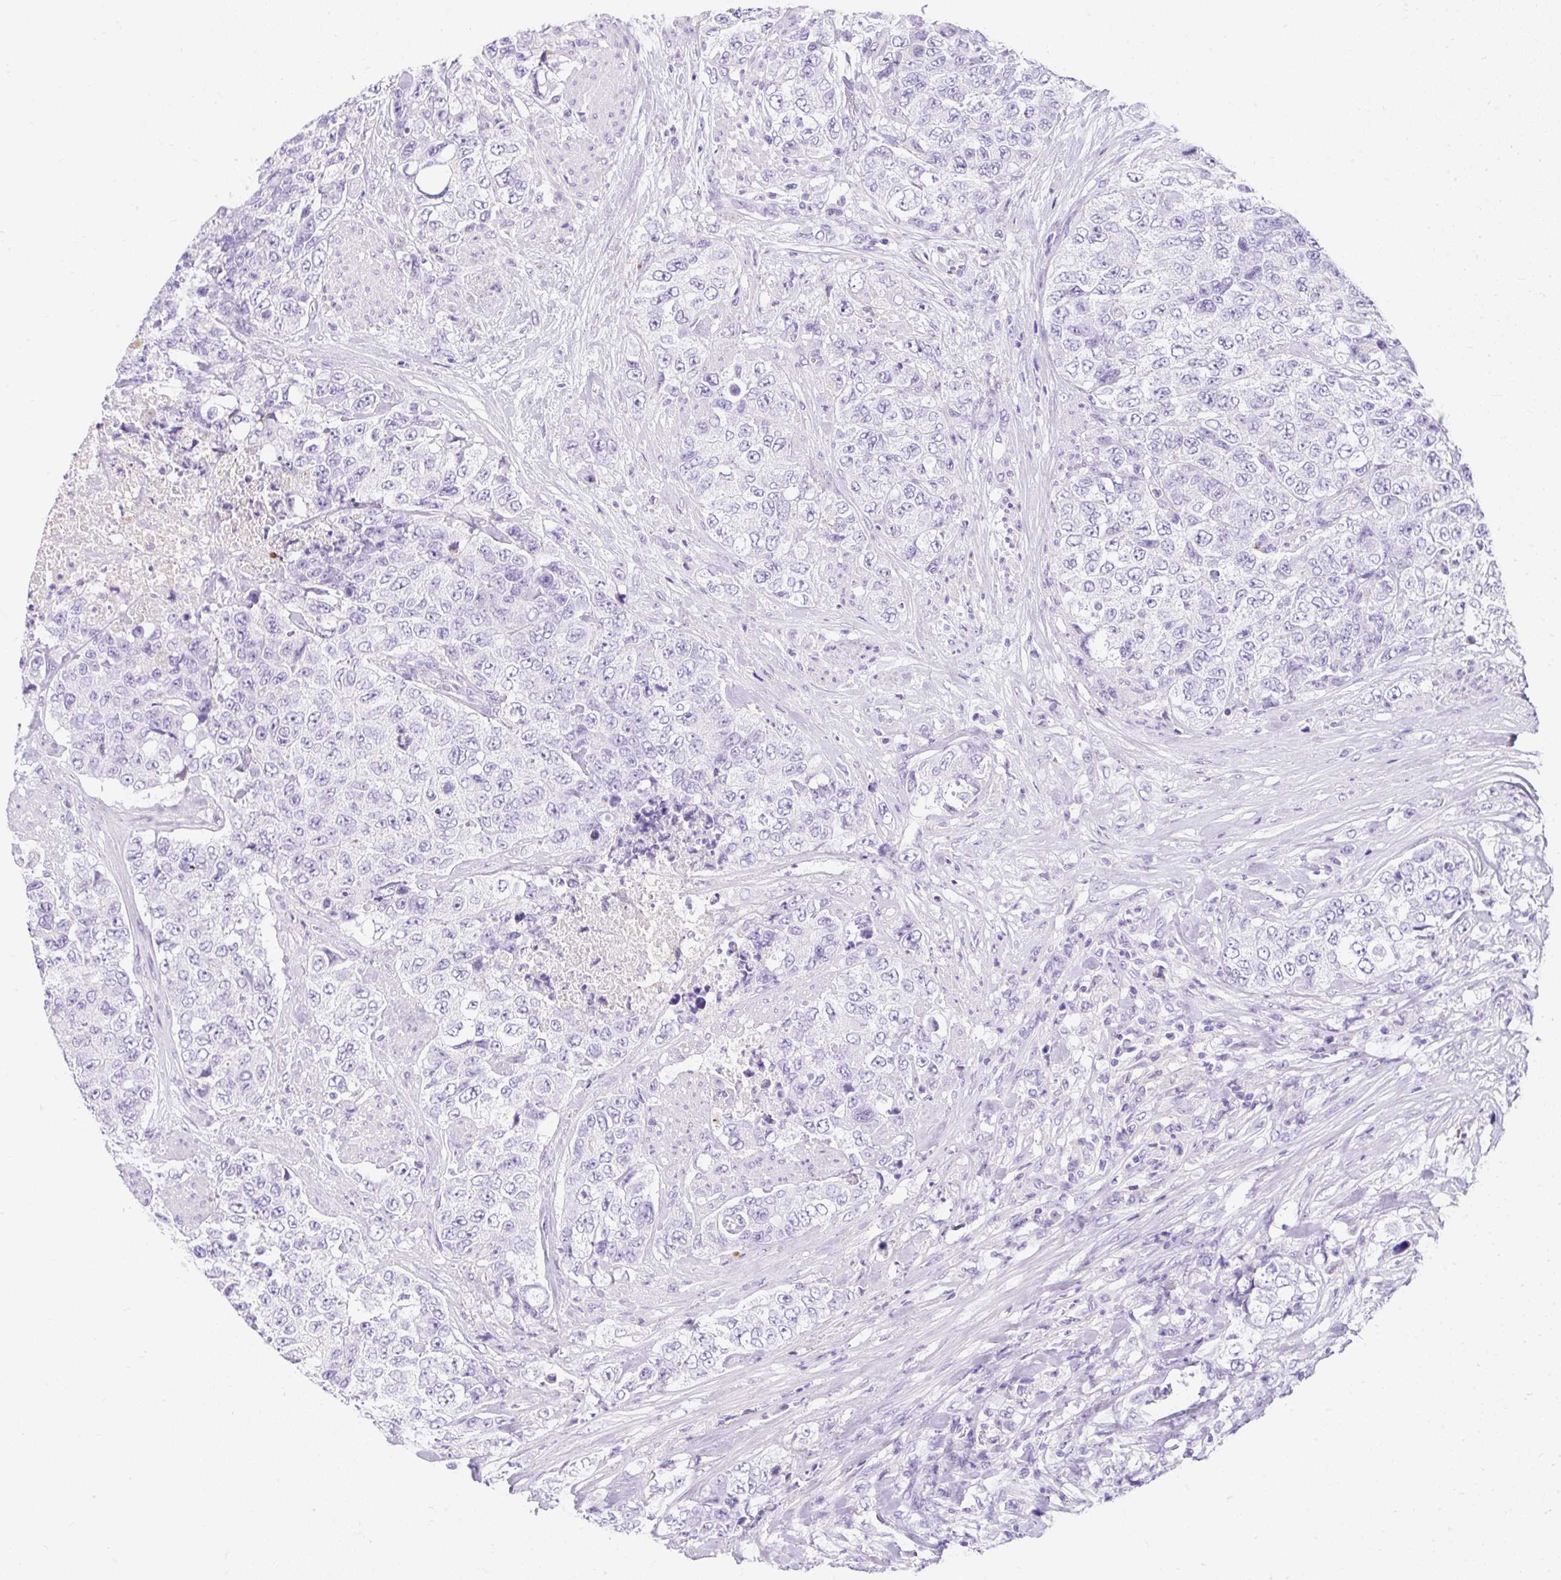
{"staining": {"intensity": "negative", "quantity": "none", "location": "none"}, "tissue": "urothelial cancer", "cell_type": "Tumor cells", "image_type": "cancer", "snomed": [{"axis": "morphology", "description": "Urothelial carcinoma, High grade"}, {"axis": "topography", "description": "Urinary bladder"}], "caption": "This is an IHC image of urothelial cancer. There is no expression in tumor cells.", "gene": "APOC4-APOC2", "patient": {"sex": "female", "age": 78}}